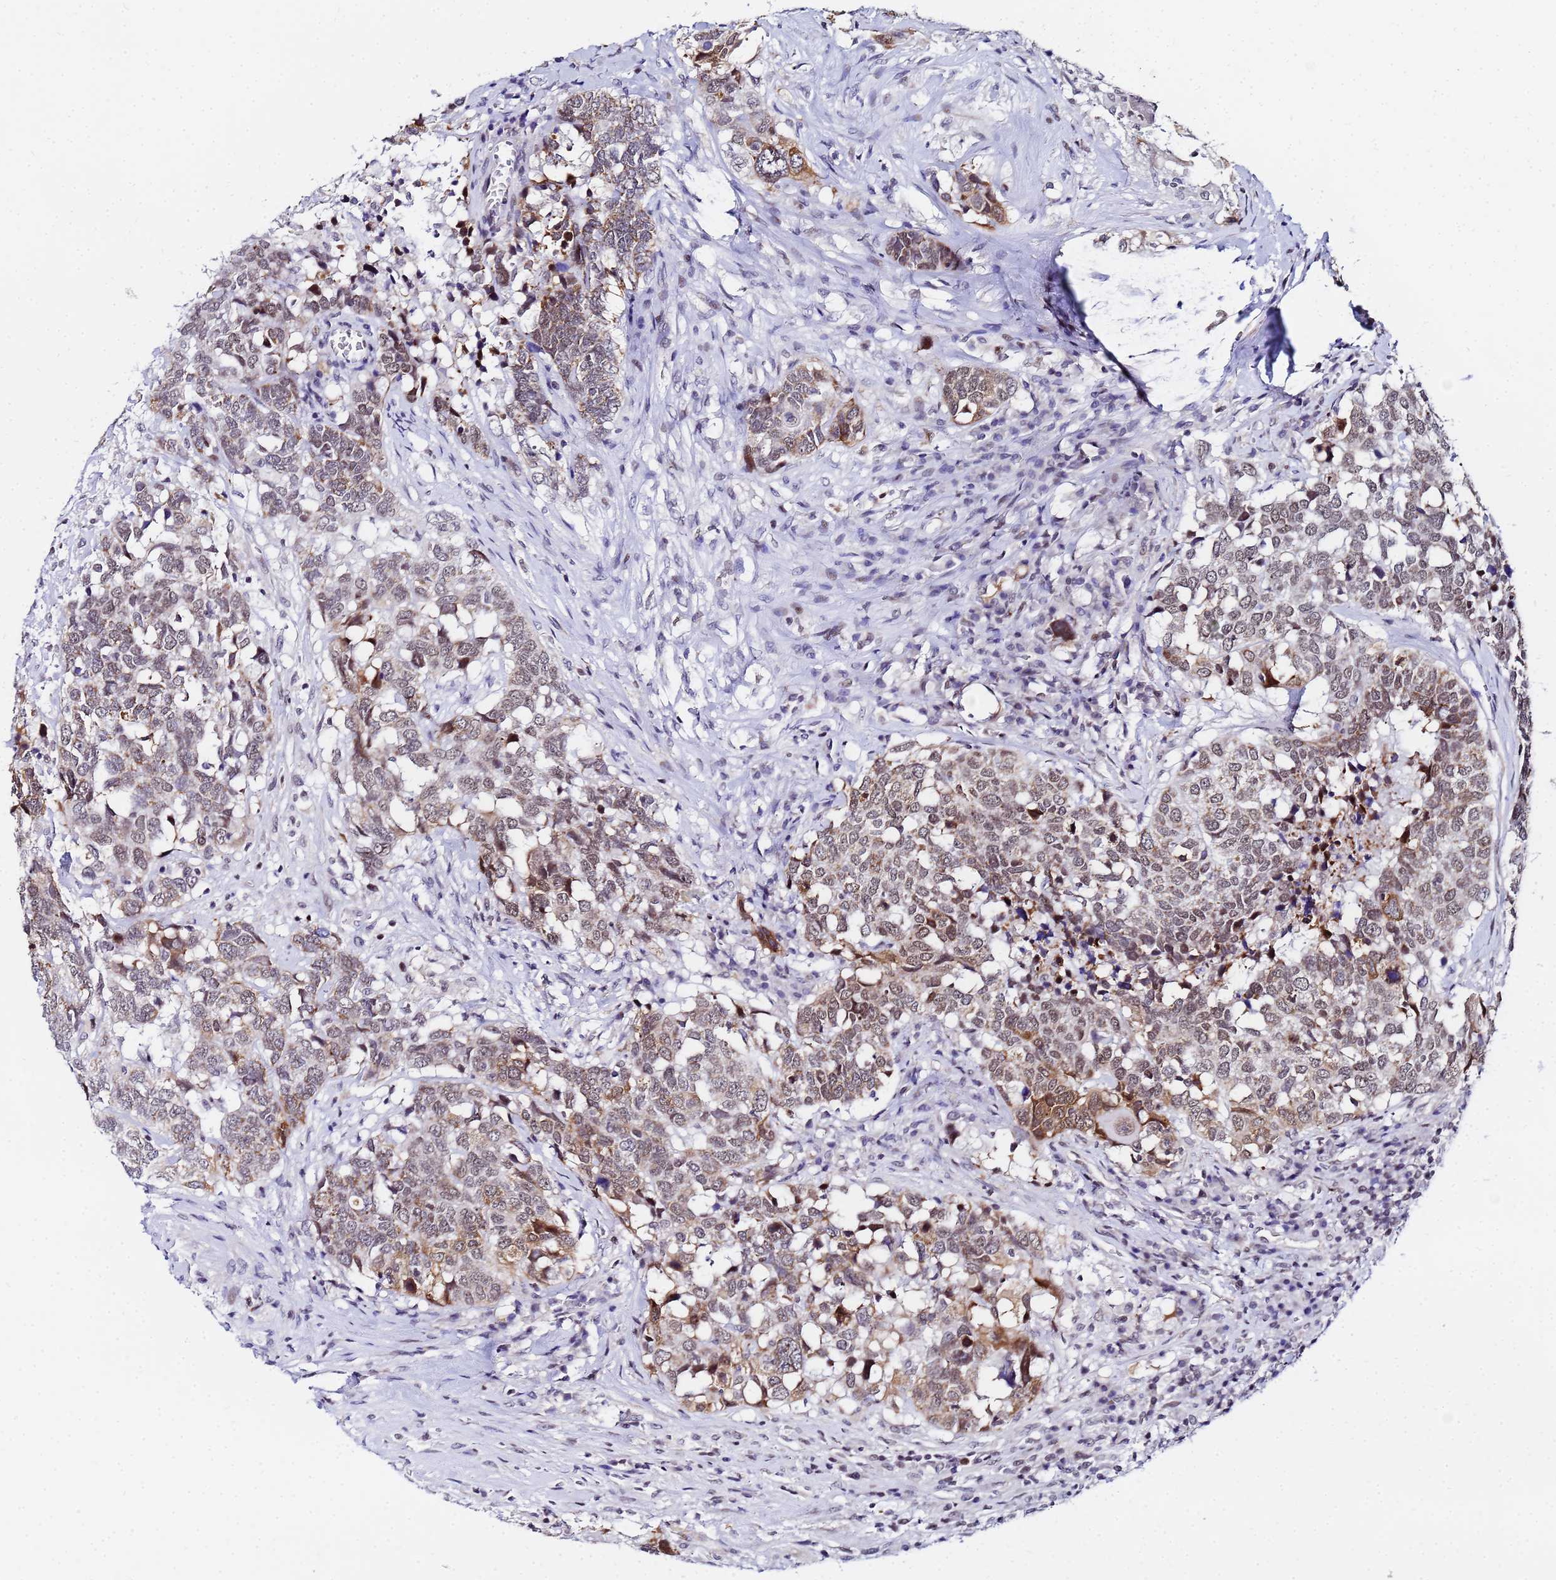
{"staining": {"intensity": "moderate", "quantity": "<25%", "location": "cytoplasmic/membranous"}, "tissue": "head and neck cancer", "cell_type": "Tumor cells", "image_type": "cancer", "snomed": [{"axis": "morphology", "description": "Squamous cell carcinoma, NOS"}, {"axis": "topography", "description": "Head-Neck"}], "caption": "Protein expression analysis of human head and neck squamous cell carcinoma reveals moderate cytoplasmic/membranous staining in approximately <25% of tumor cells.", "gene": "CKMT1A", "patient": {"sex": "male", "age": 66}}